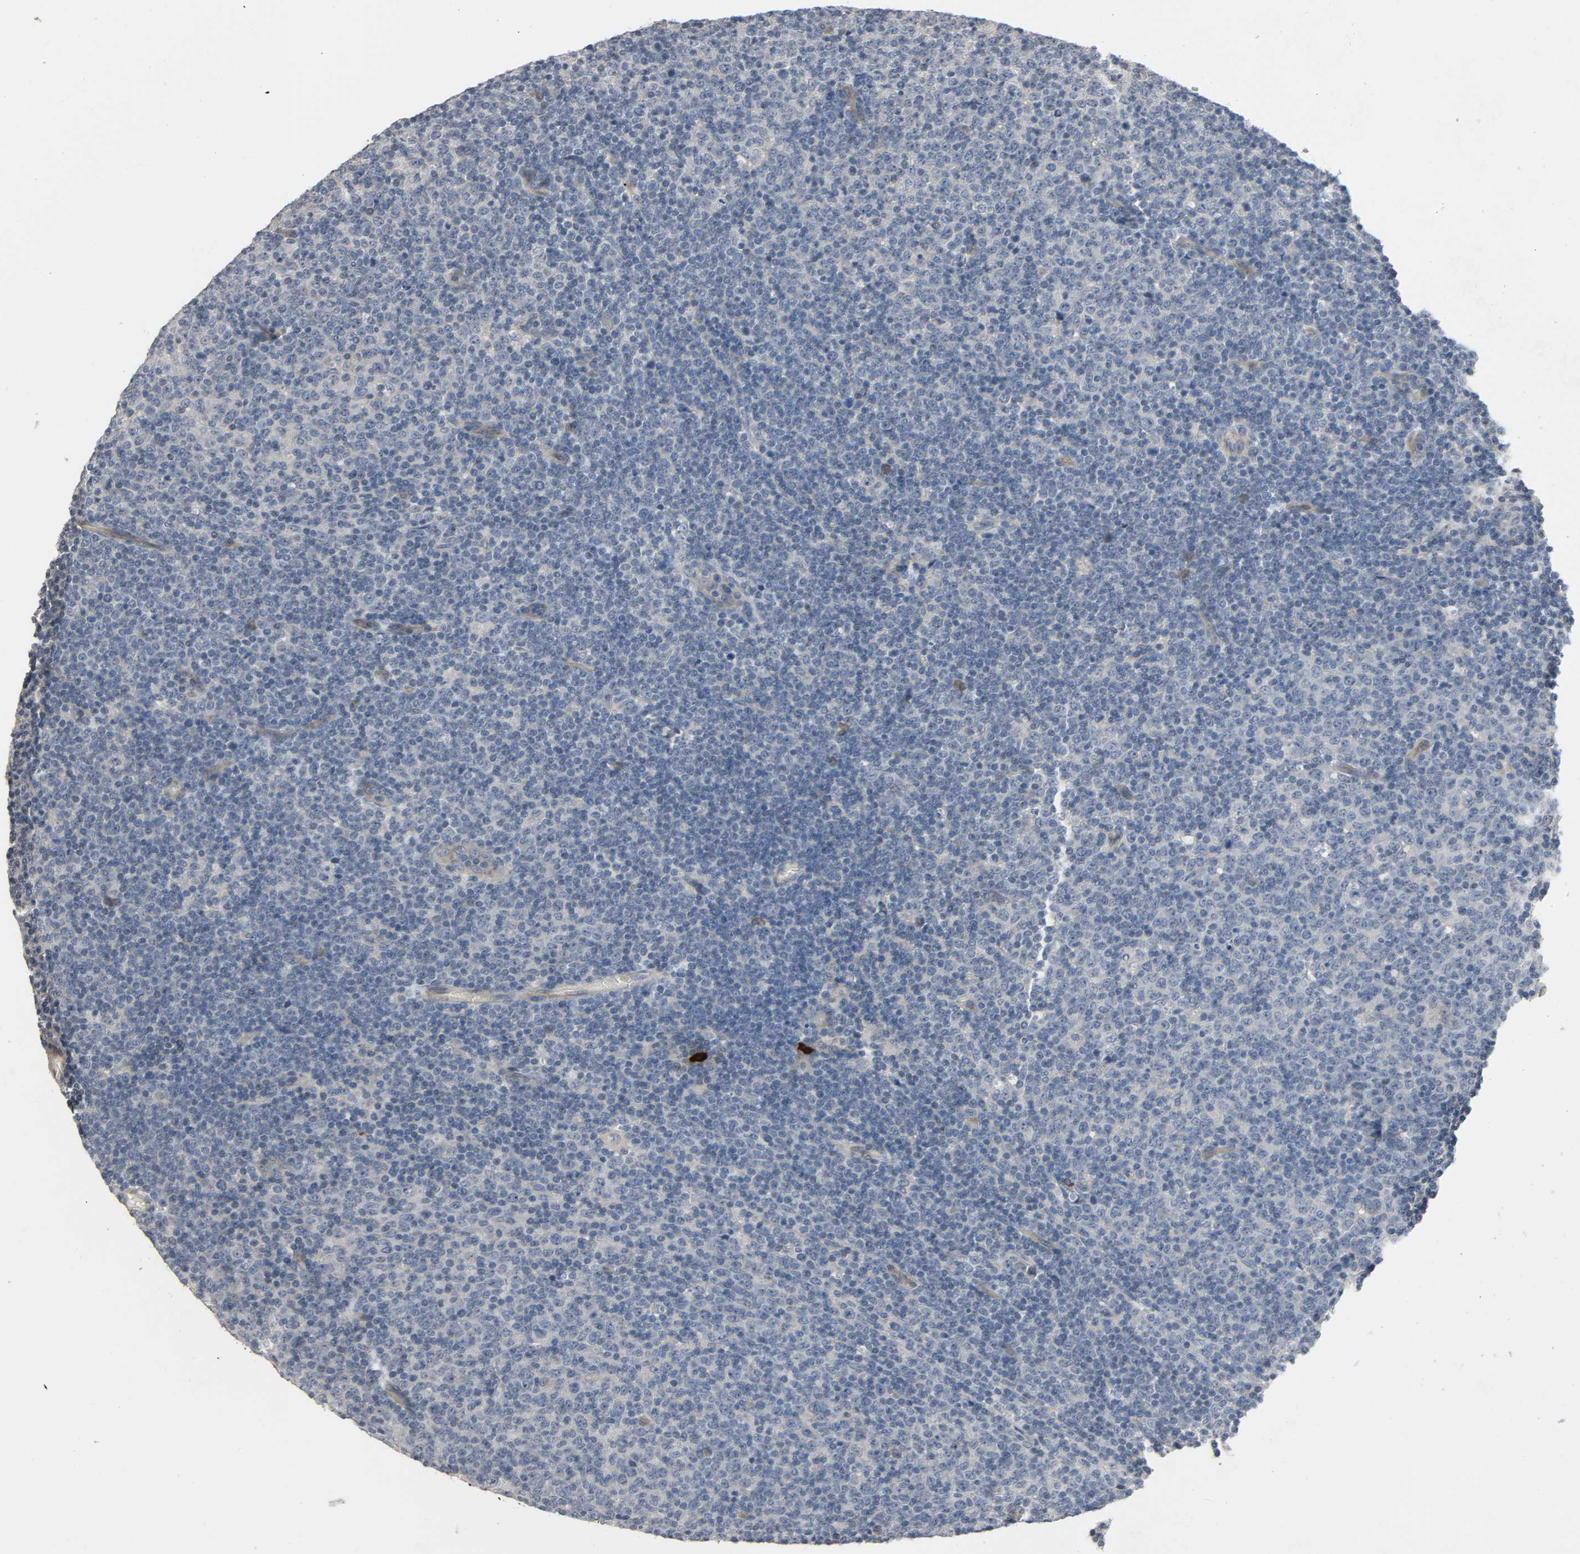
{"staining": {"intensity": "strong", "quantity": "<25%", "location": "cytoplasmic/membranous"}, "tissue": "lymphoma", "cell_type": "Tumor cells", "image_type": "cancer", "snomed": [{"axis": "morphology", "description": "Malignant lymphoma, non-Hodgkin's type, Low grade"}, {"axis": "topography", "description": "Lymph node"}], "caption": "A histopathology image showing strong cytoplasmic/membranous expression in about <25% of tumor cells in lymphoma, as visualized by brown immunohistochemical staining.", "gene": "LIMCH1", "patient": {"sex": "male", "age": 70}}